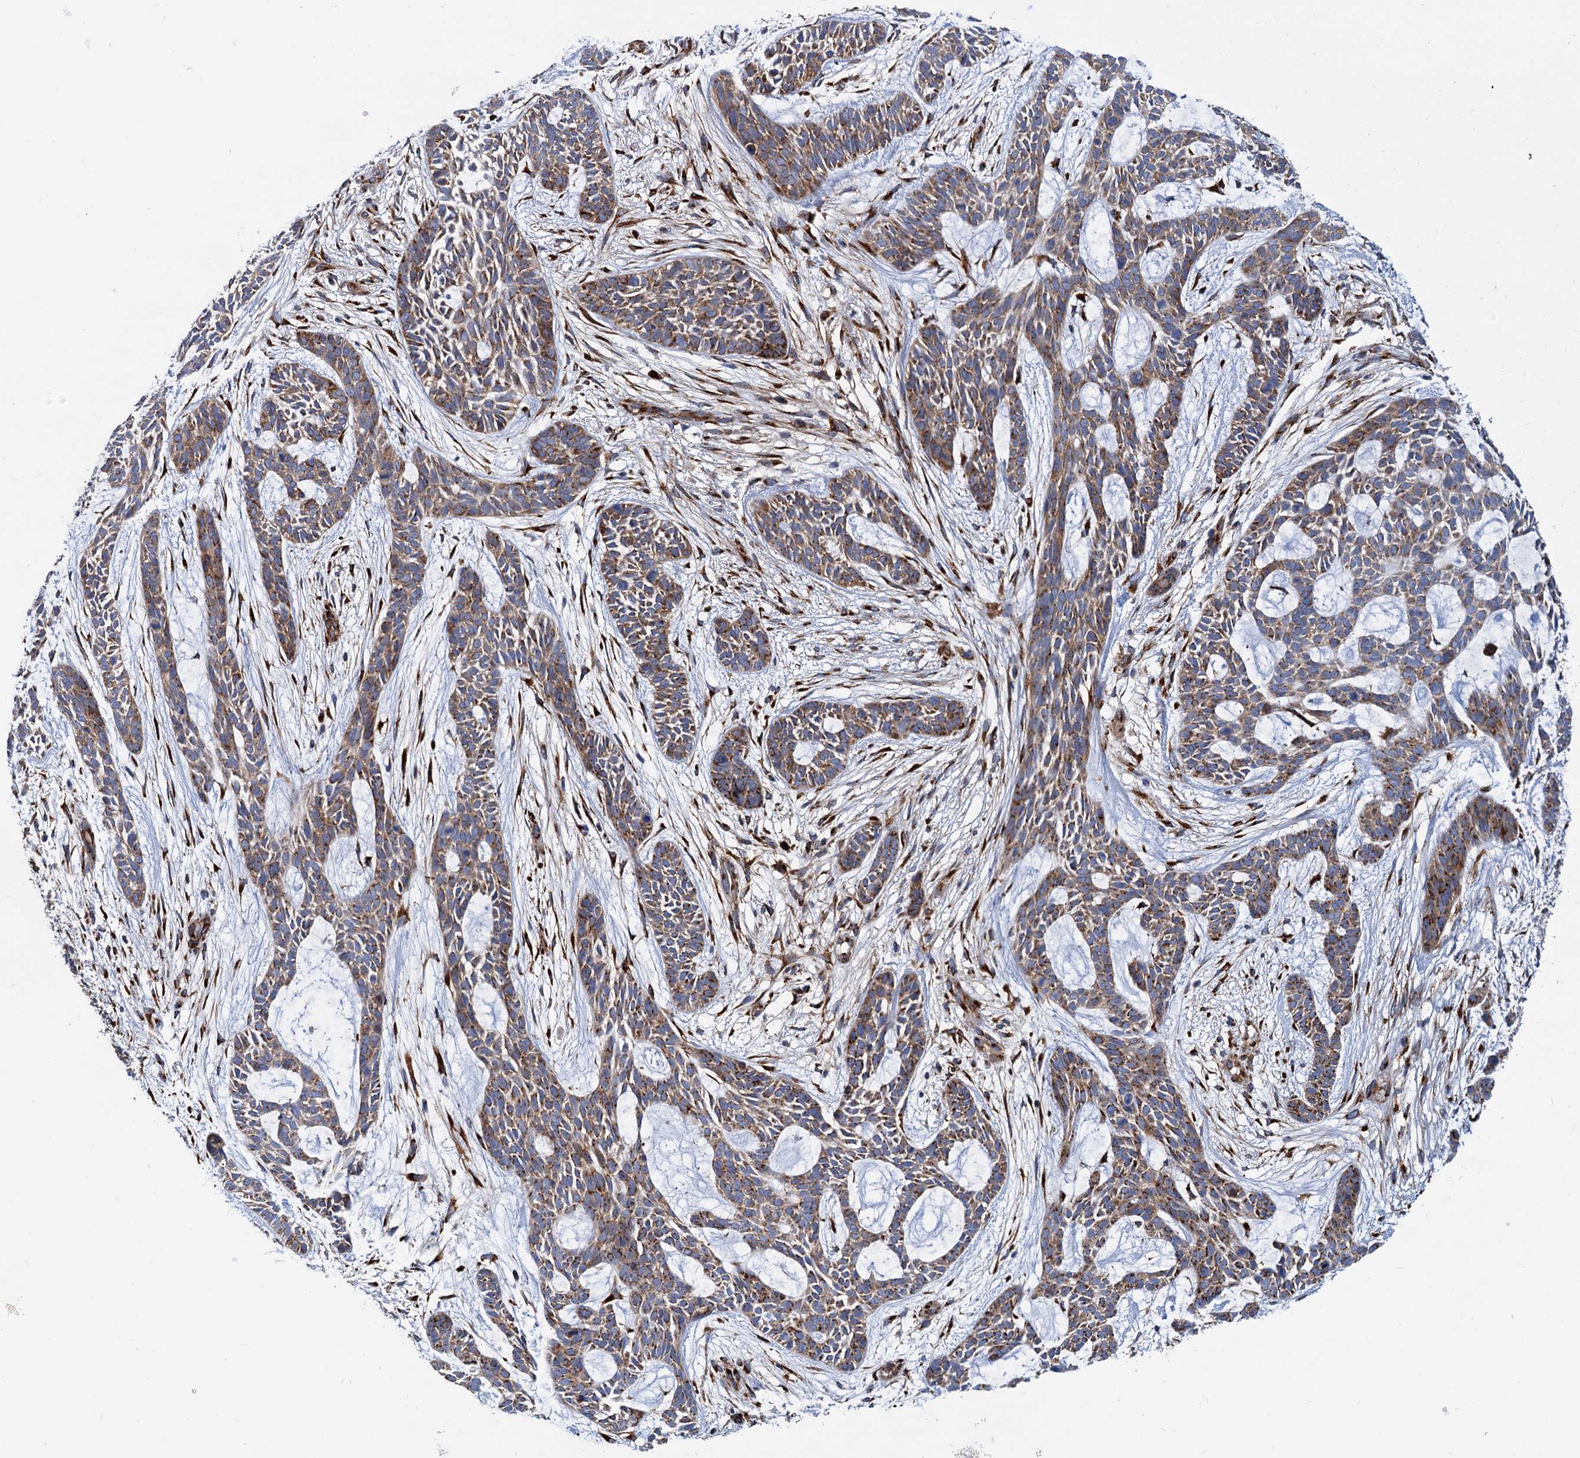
{"staining": {"intensity": "moderate", "quantity": ">75%", "location": "cytoplasmic/membranous"}, "tissue": "skin cancer", "cell_type": "Tumor cells", "image_type": "cancer", "snomed": [{"axis": "morphology", "description": "Basal cell carcinoma"}, {"axis": "topography", "description": "Skin"}], "caption": "Immunohistochemistry staining of skin basal cell carcinoma, which displays medium levels of moderate cytoplasmic/membranous staining in about >75% of tumor cells indicating moderate cytoplasmic/membranous protein expression. The staining was performed using DAB (brown) for protein detection and nuclei were counterstained in hematoxylin (blue).", "gene": "SUPT20H", "patient": {"sex": "male", "age": 89}}